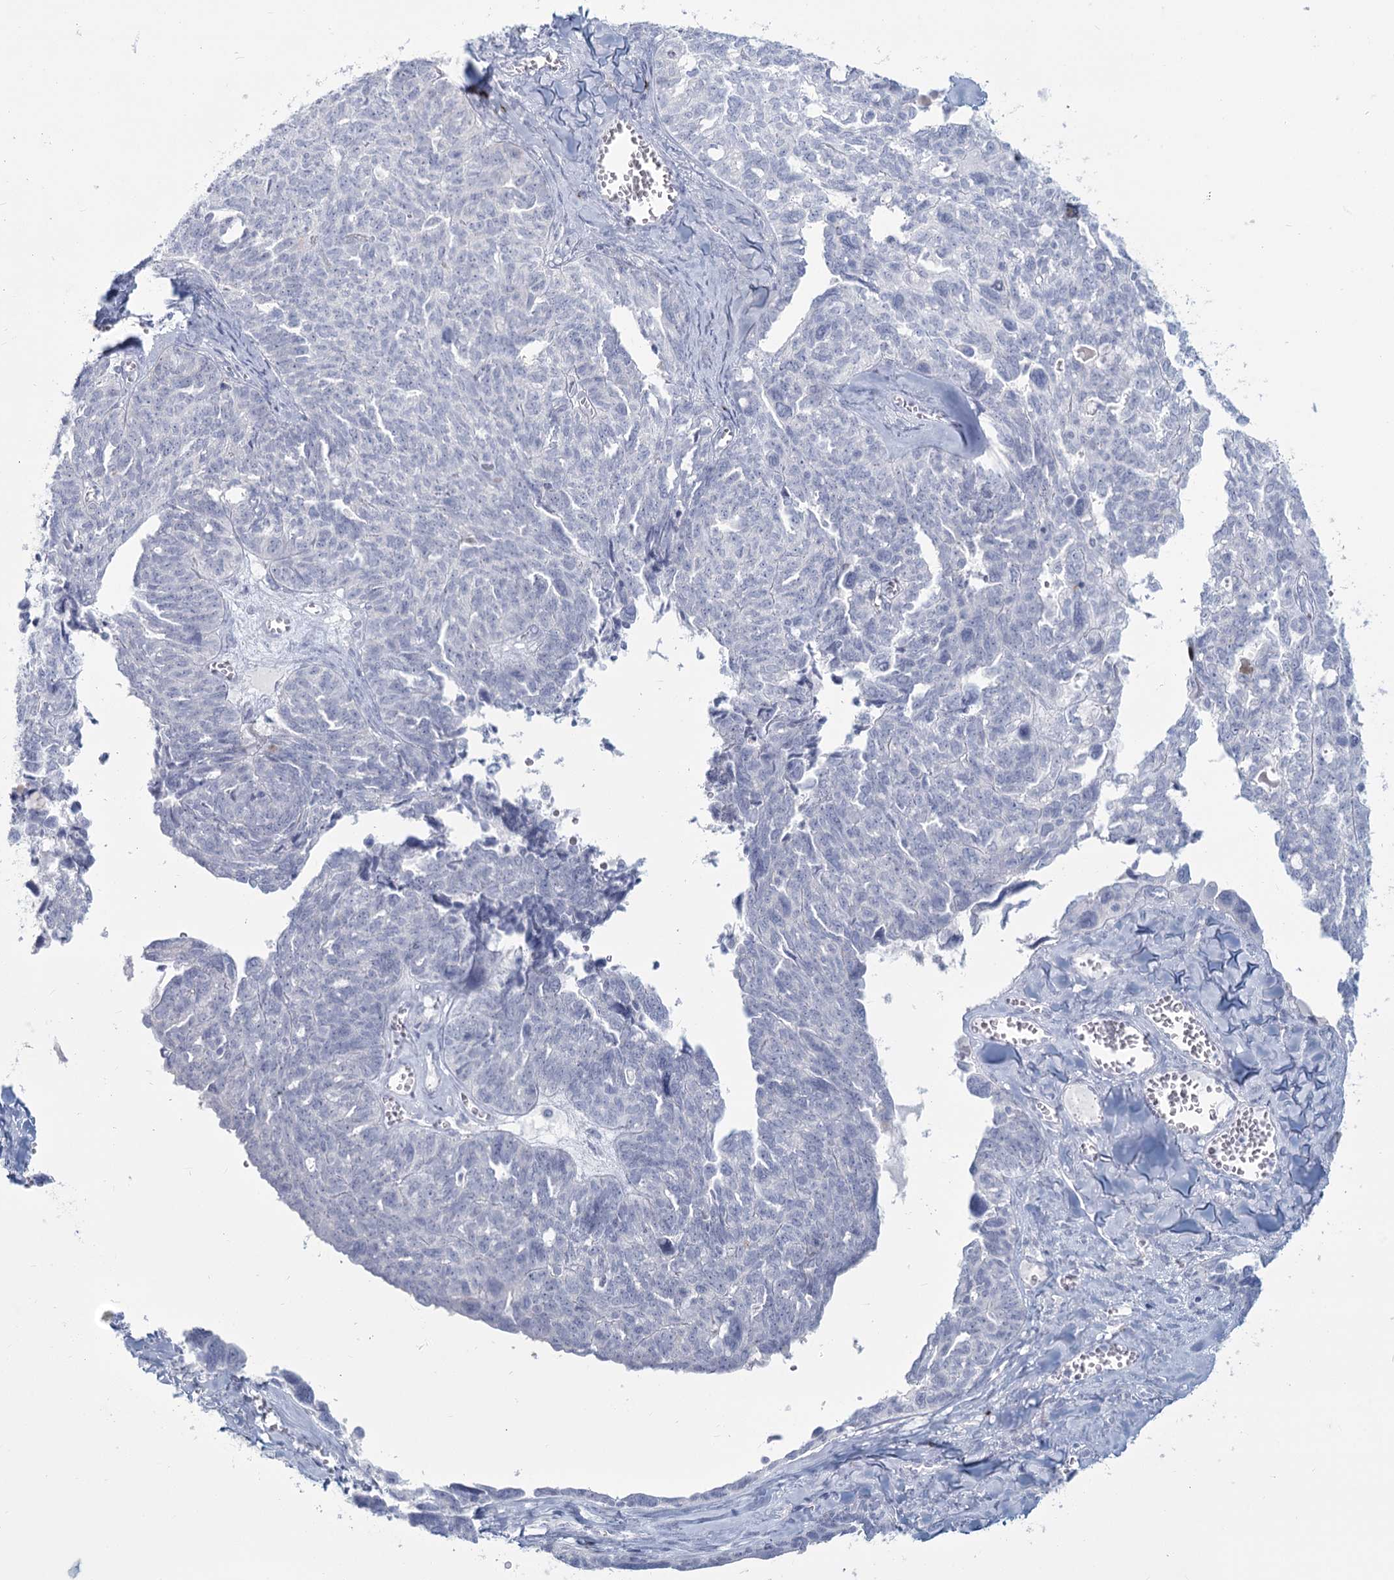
{"staining": {"intensity": "negative", "quantity": "none", "location": "none"}, "tissue": "ovarian cancer", "cell_type": "Tumor cells", "image_type": "cancer", "snomed": [{"axis": "morphology", "description": "Cystadenocarcinoma, serous, NOS"}, {"axis": "topography", "description": "Ovary"}], "caption": "Human serous cystadenocarcinoma (ovarian) stained for a protein using immunohistochemistry (IHC) displays no staining in tumor cells.", "gene": "SLC6A19", "patient": {"sex": "female", "age": 79}}